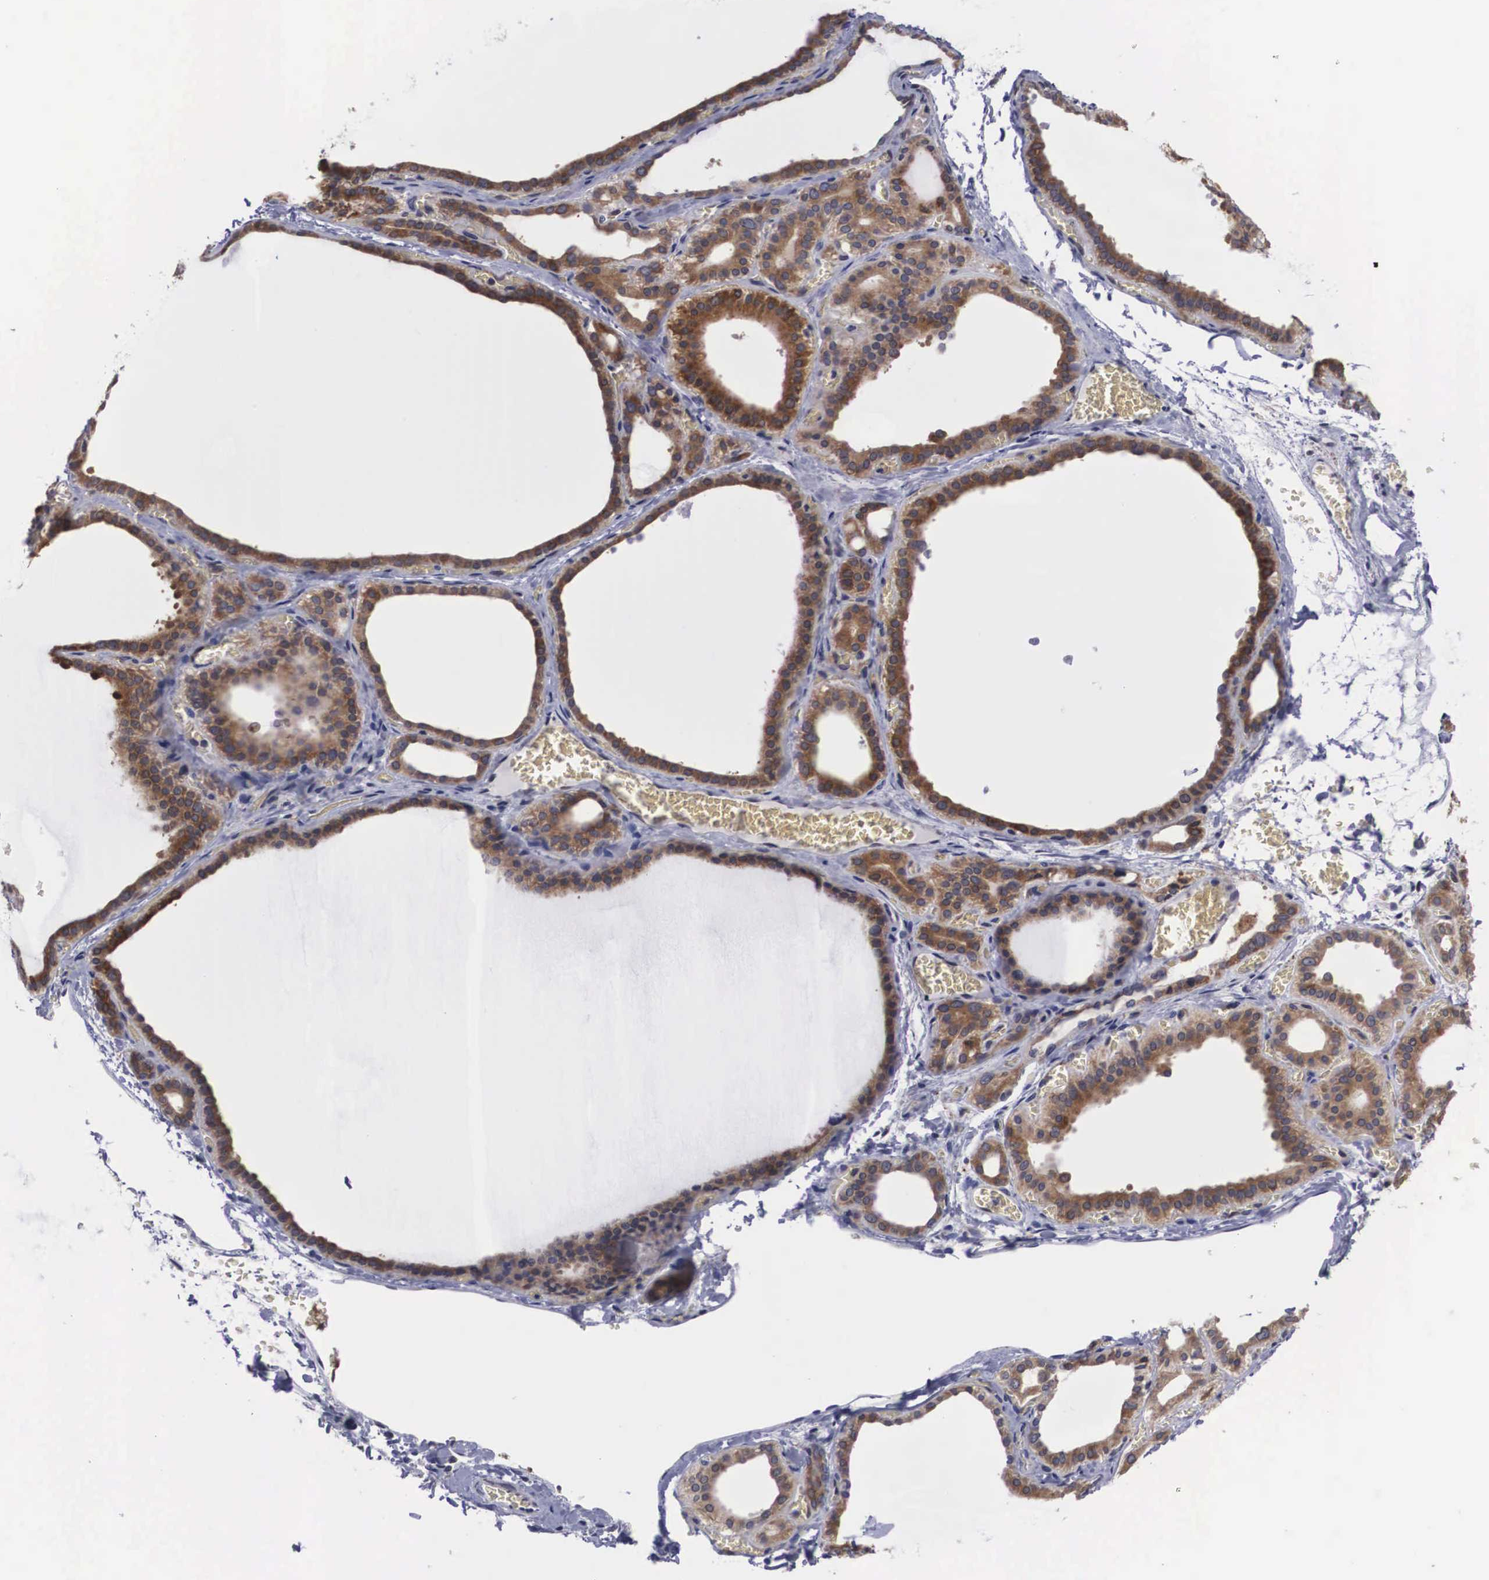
{"staining": {"intensity": "strong", "quantity": ">75%", "location": "cytoplasmic/membranous"}, "tissue": "thyroid gland", "cell_type": "Glandular cells", "image_type": "normal", "snomed": [{"axis": "morphology", "description": "Normal tissue, NOS"}, {"axis": "topography", "description": "Thyroid gland"}], "caption": "A histopathology image of human thyroid gland stained for a protein displays strong cytoplasmic/membranous brown staining in glandular cells. Immunohistochemistry (ihc) stains the protein in brown and the nuclei are stained blue.", "gene": "CRELD2", "patient": {"sex": "female", "age": 55}}